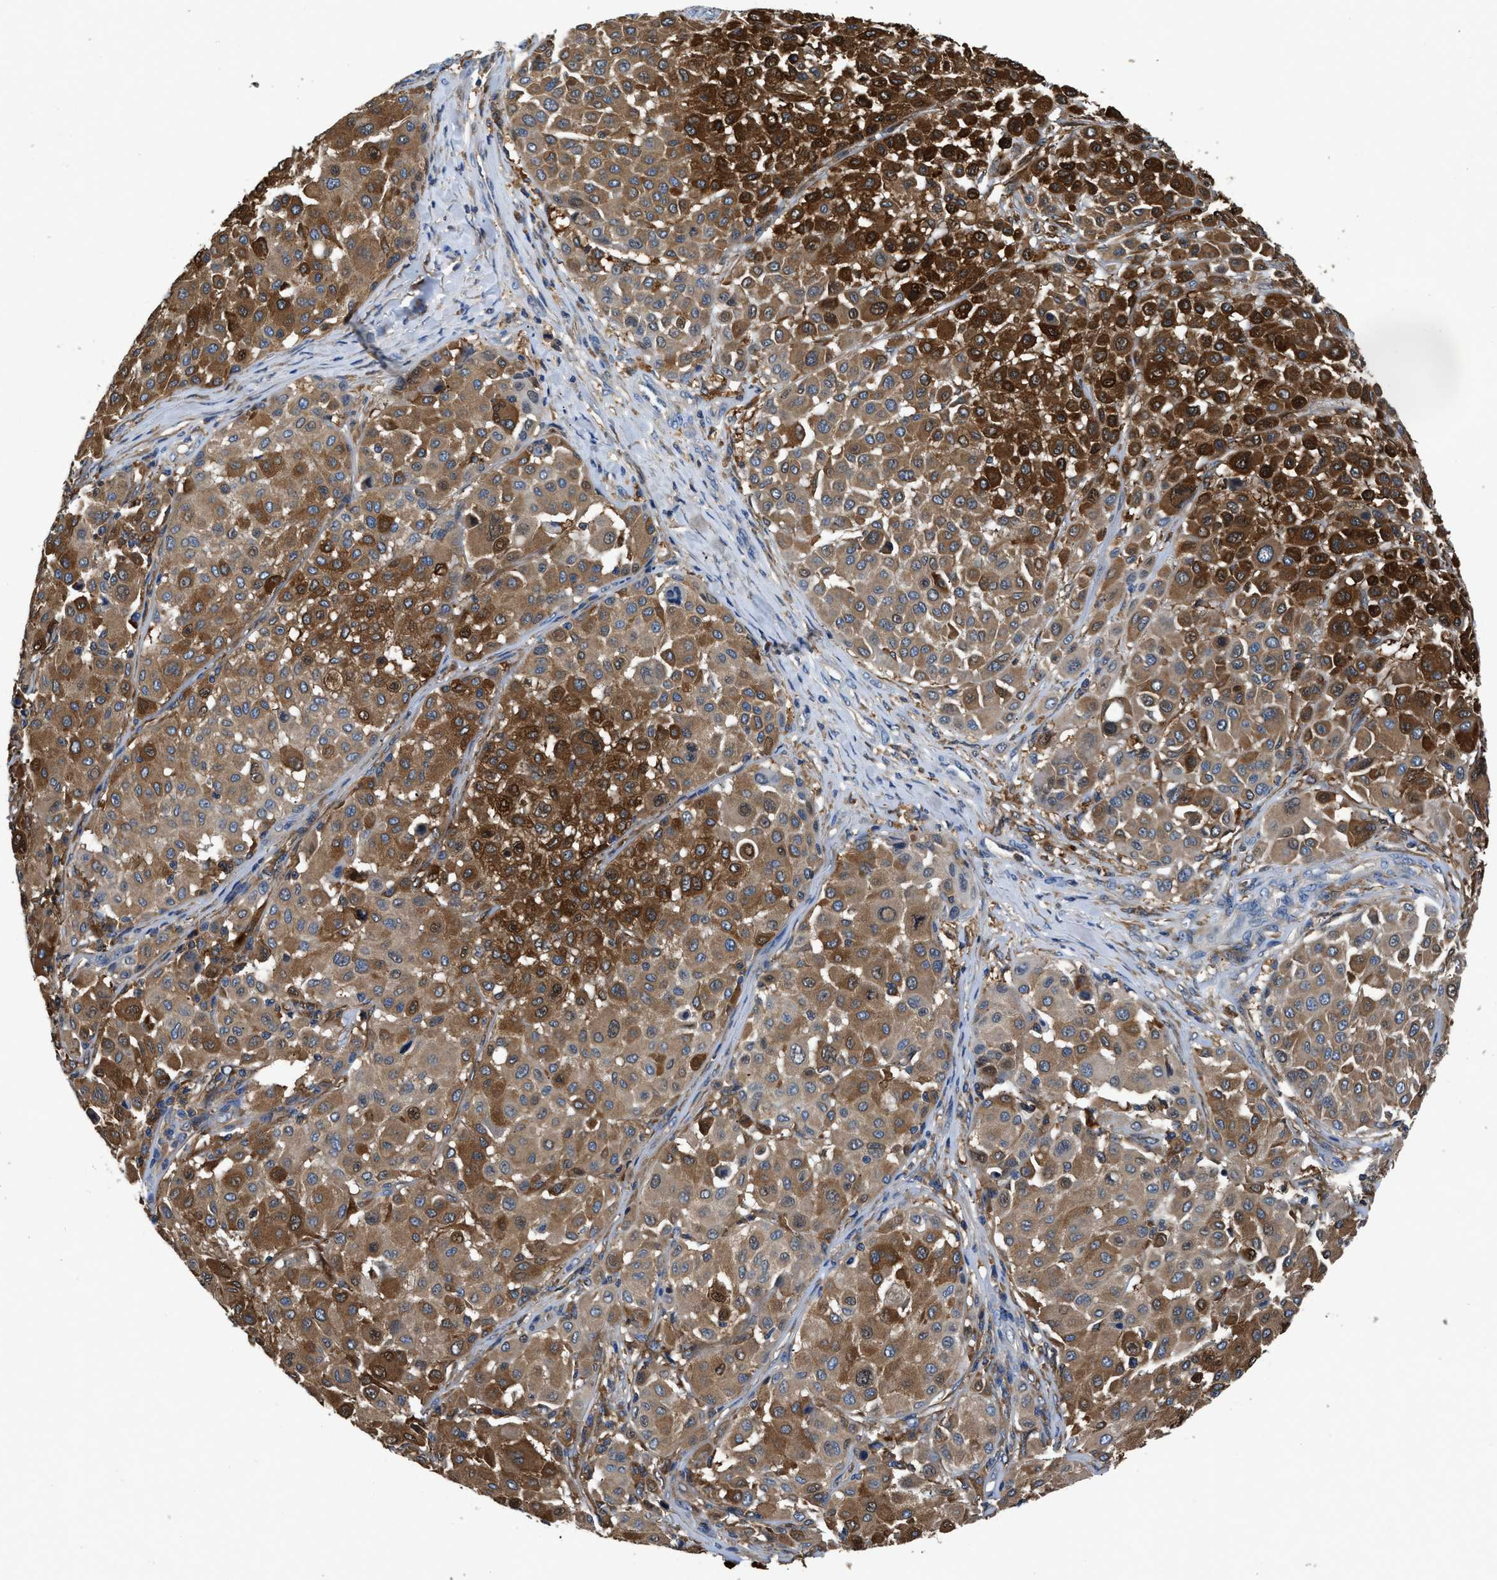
{"staining": {"intensity": "strong", "quantity": ">75%", "location": "cytoplasmic/membranous"}, "tissue": "melanoma", "cell_type": "Tumor cells", "image_type": "cancer", "snomed": [{"axis": "morphology", "description": "Malignant melanoma, Metastatic site"}, {"axis": "topography", "description": "Soft tissue"}], "caption": "Human malignant melanoma (metastatic site) stained for a protein (brown) exhibits strong cytoplasmic/membranous positive positivity in approximately >75% of tumor cells.", "gene": "PKM", "patient": {"sex": "male", "age": 41}}